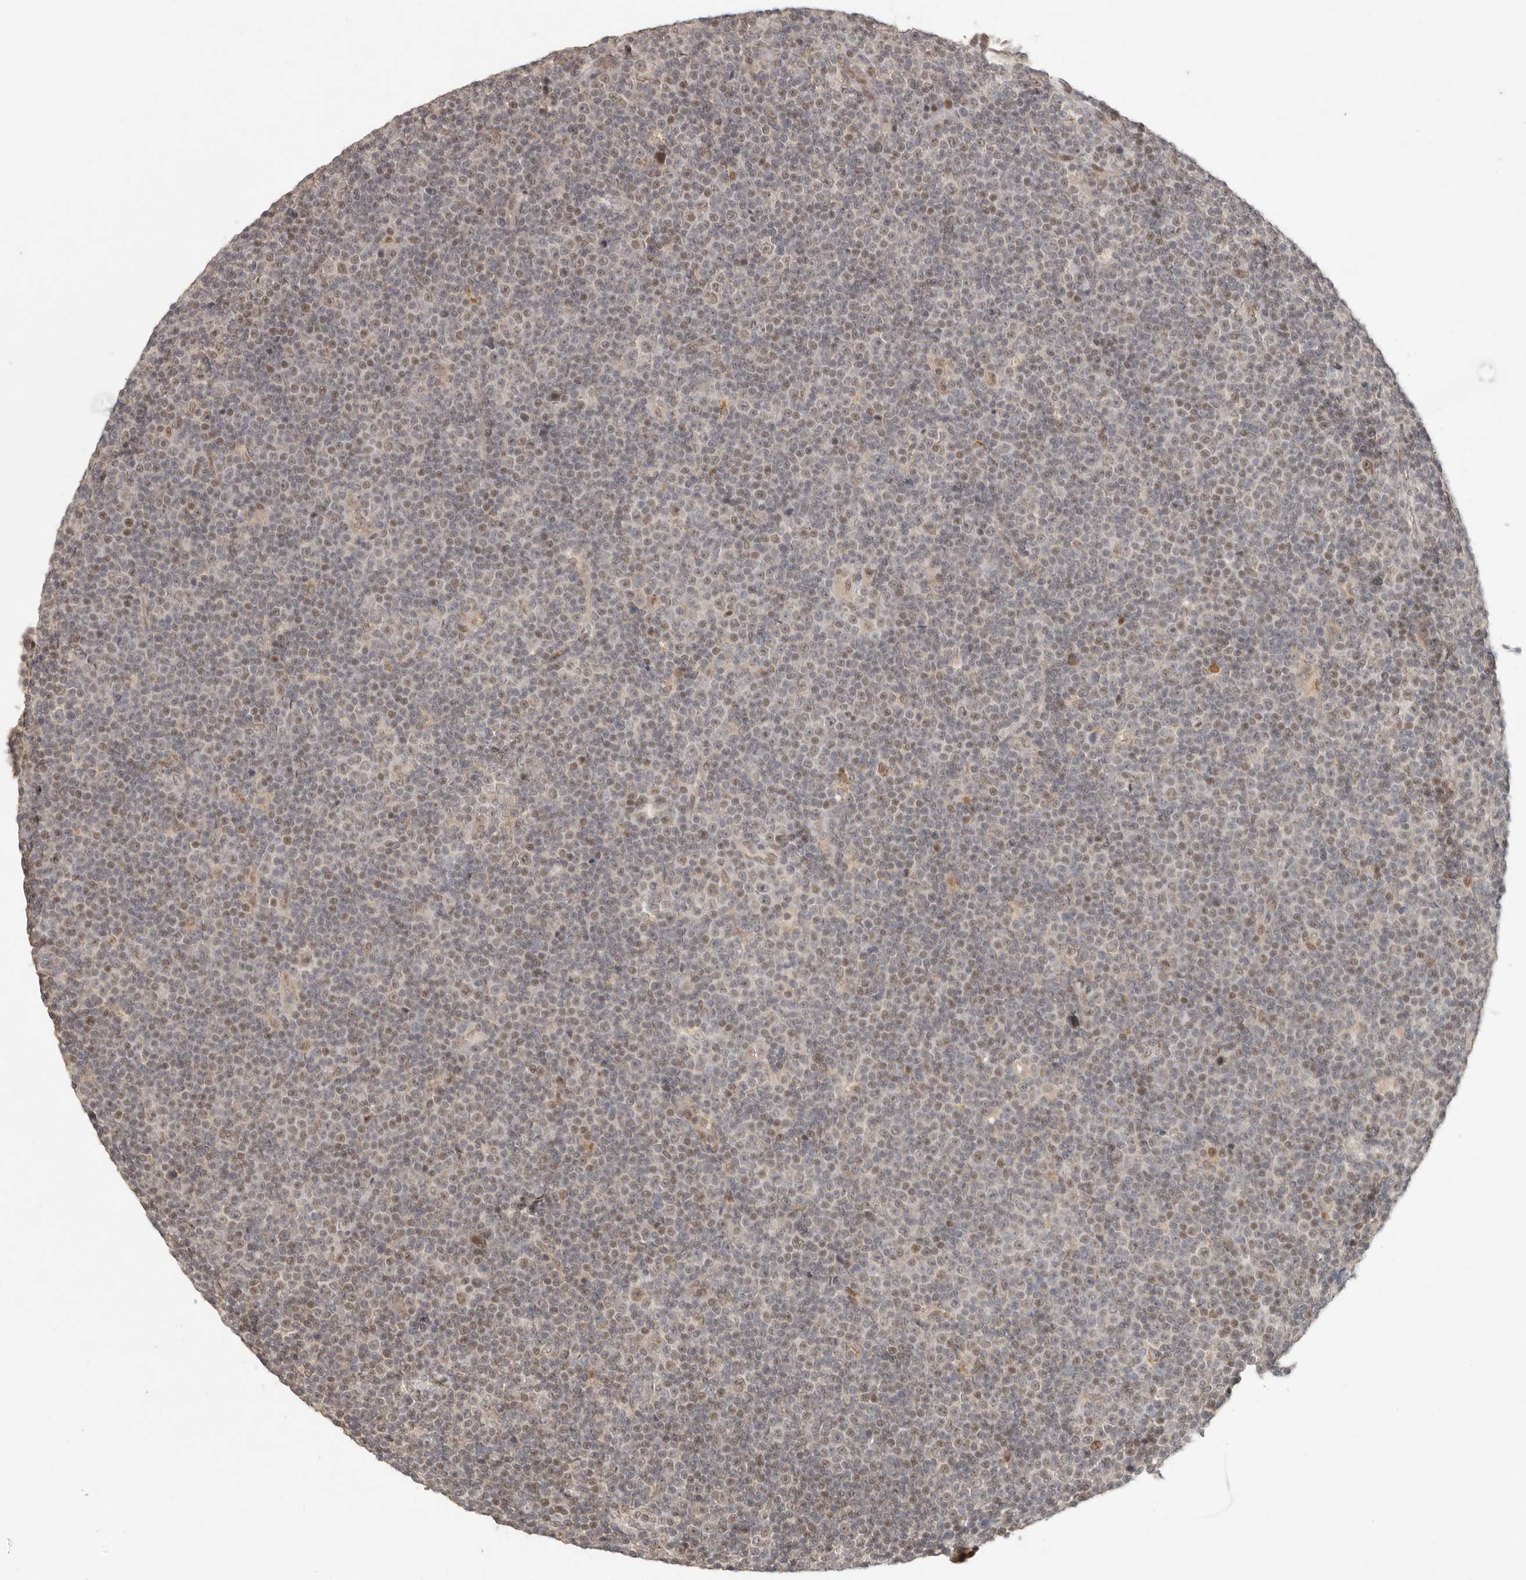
{"staining": {"intensity": "weak", "quantity": "<25%", "location": "nuclear"}, "tissue": "lymphoma", "cell_type": "Tumor cells", "image_type": "cancer", "snomed": [{"axis": "morphology", "description": "Malignant lymphoma, non-Hodgkin's type, Low grade"}, {"axis": "topography", "description": "Lymph node"}], "caption": "The photomicrograph displays no staining of tumor cells in malignant lymphoma, non-Hodgkin's type (low-grade).", "gene": "LRRC75A", "patient": {"sex": "female", "age": 67}}